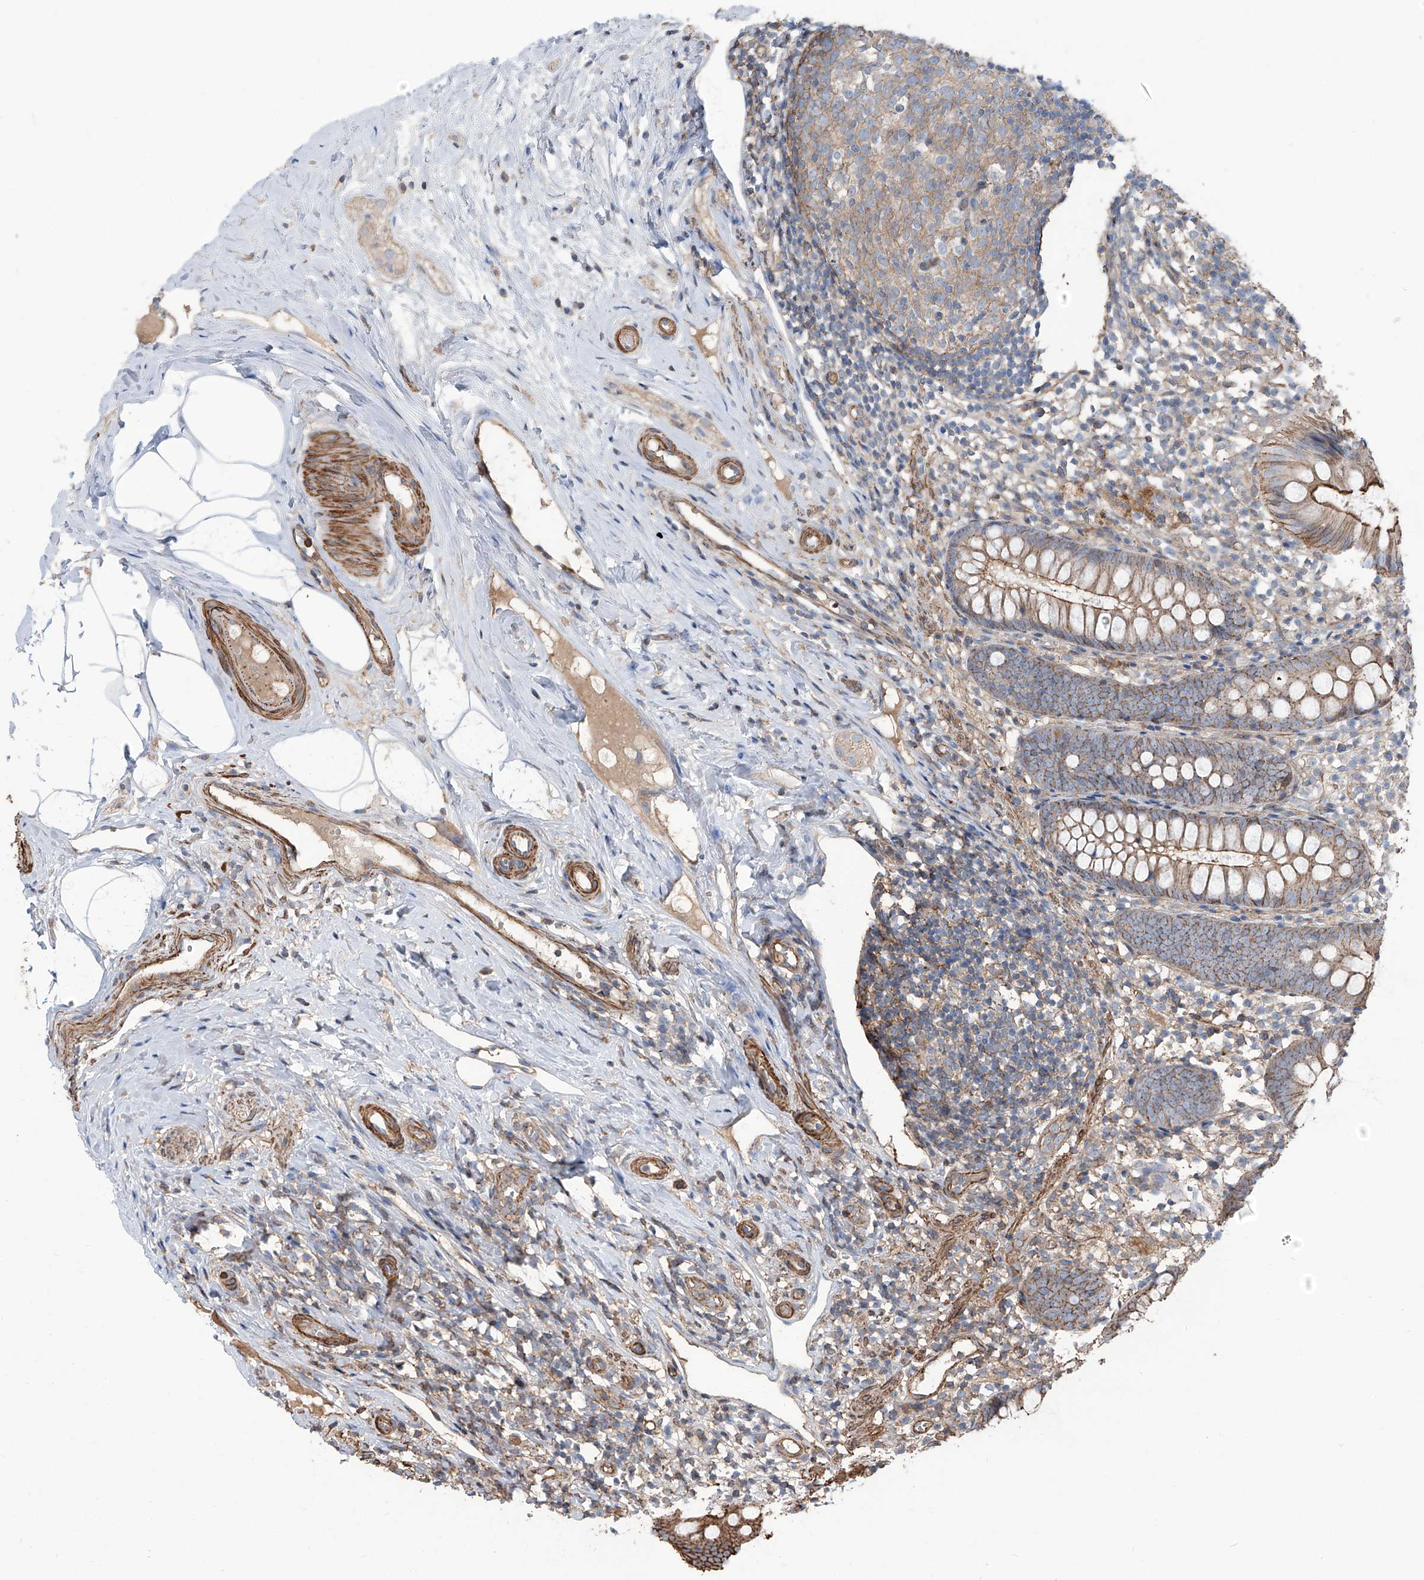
{"staining": {"intensity": "moderate", "quantity": "25%-75%", "location": "cytoplasmic/membranous"}, "tissue": "appendix", "cell_type": "Glandular cells", "image_type": "normal", "snomed": [{"axis": "morphology", "description": "Normal tissue, NOS"}, {"axis": "topography", "description": "Appendix"}], "caption": "Unremarkable appendix displays moderate cytoplasmic/membranous positivity in about 25%-75% of glandular cells (IHC, brightfield microscopy, high magnification)..", "gene": "PIEZO2", "patient": {"sex": "female", "age": 20}}